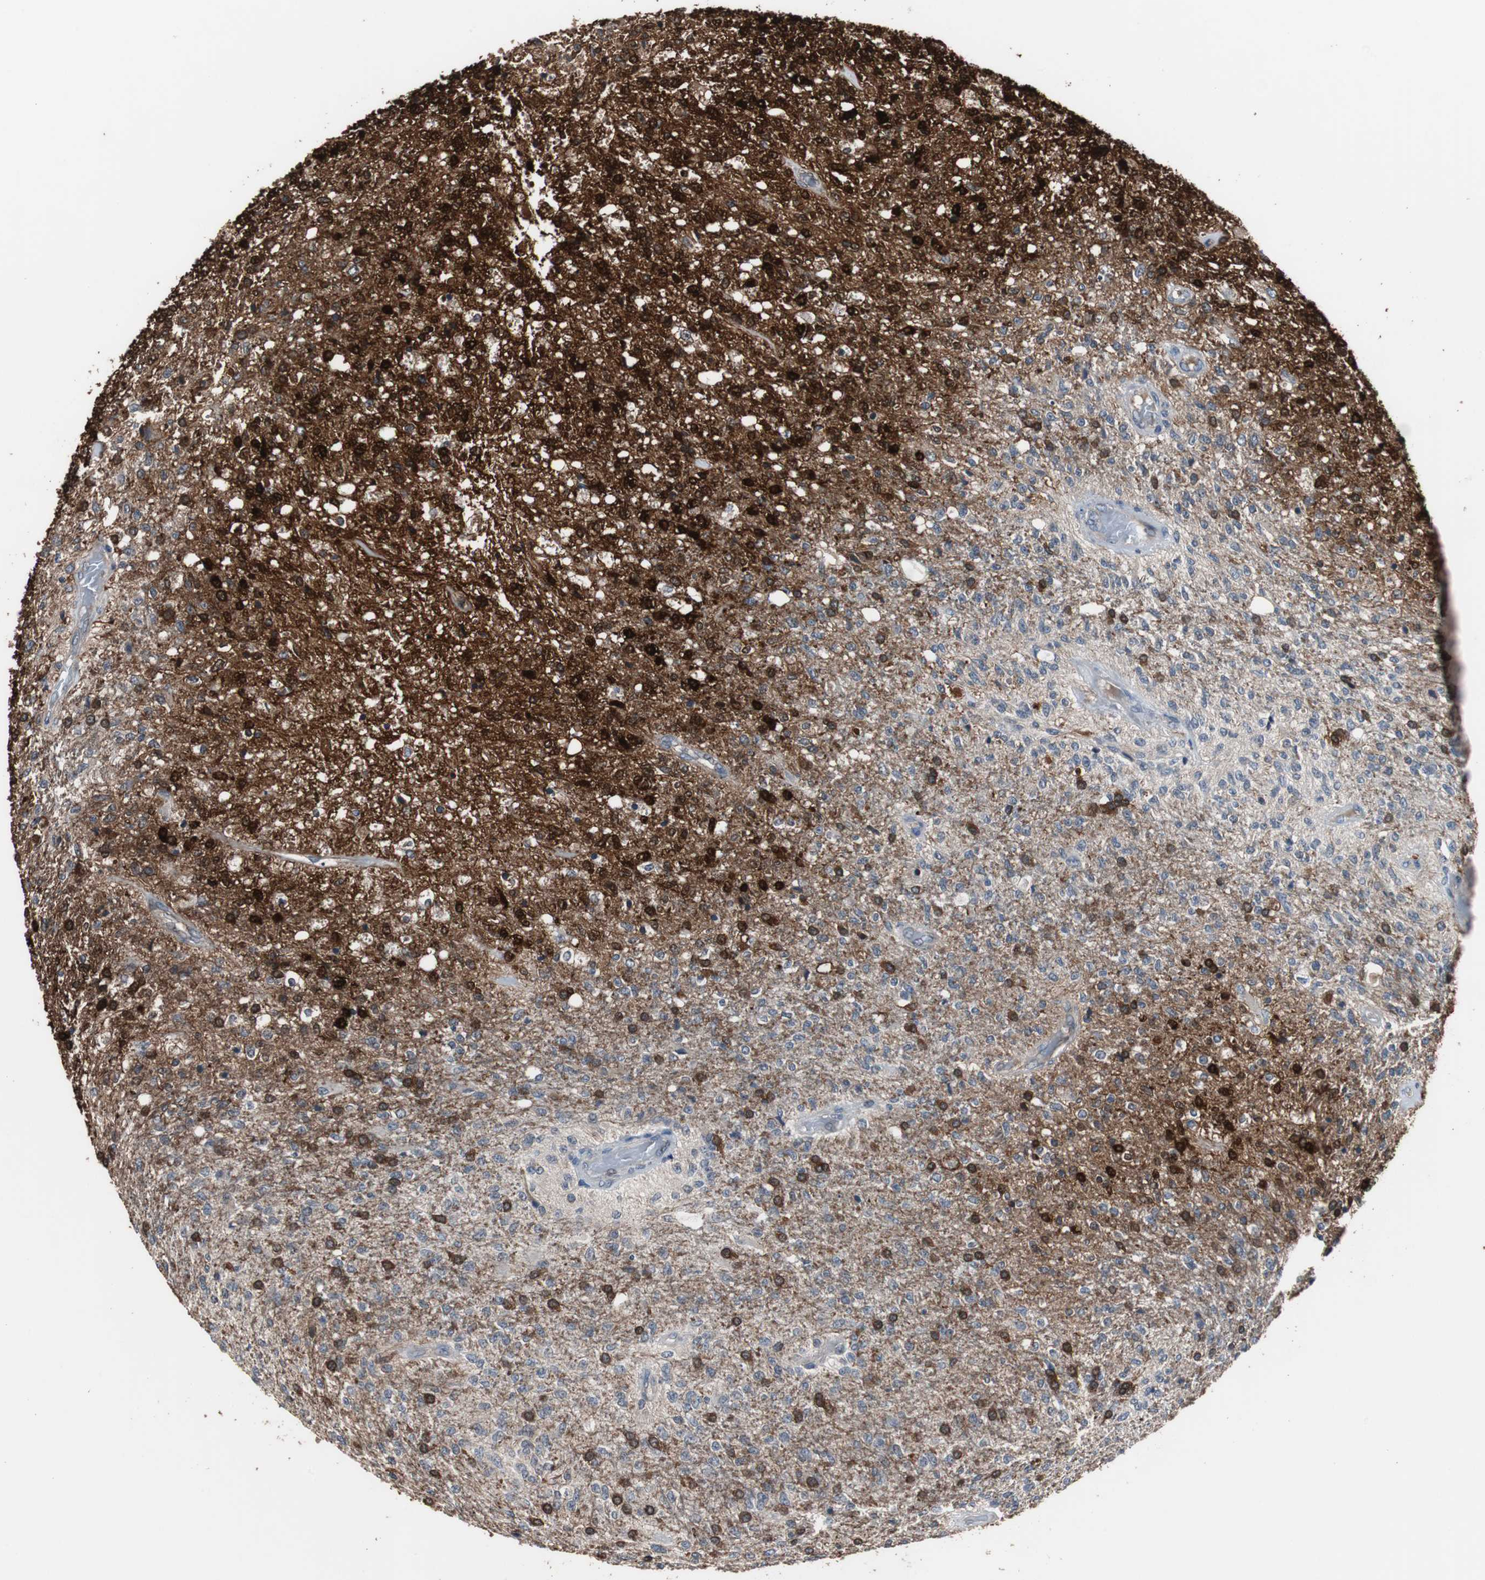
{"staining": {"intensity": "strong", "quantity": "25%-75%", "location": "cytoplasmic/membranous"}, "tissue": "glioma", "cell_type": "Tumor cells", "image_type": "cancer", "snomed": [{"axis": "morphology", "description": "Normal tissue, NOS"}, {"axis": "morphology", "description": "Glioma, malignant, High grade"}, {"axis": "topography", "description": "Cerebral cortex"}], "caption": "Brown immunohistochemical staining in glioma displays strong cytoplasmic/membranous staining in about 25%-75% of tumor cells.", "gene": "NDRG1", "patient": {"sex": "male", "age": 77}}